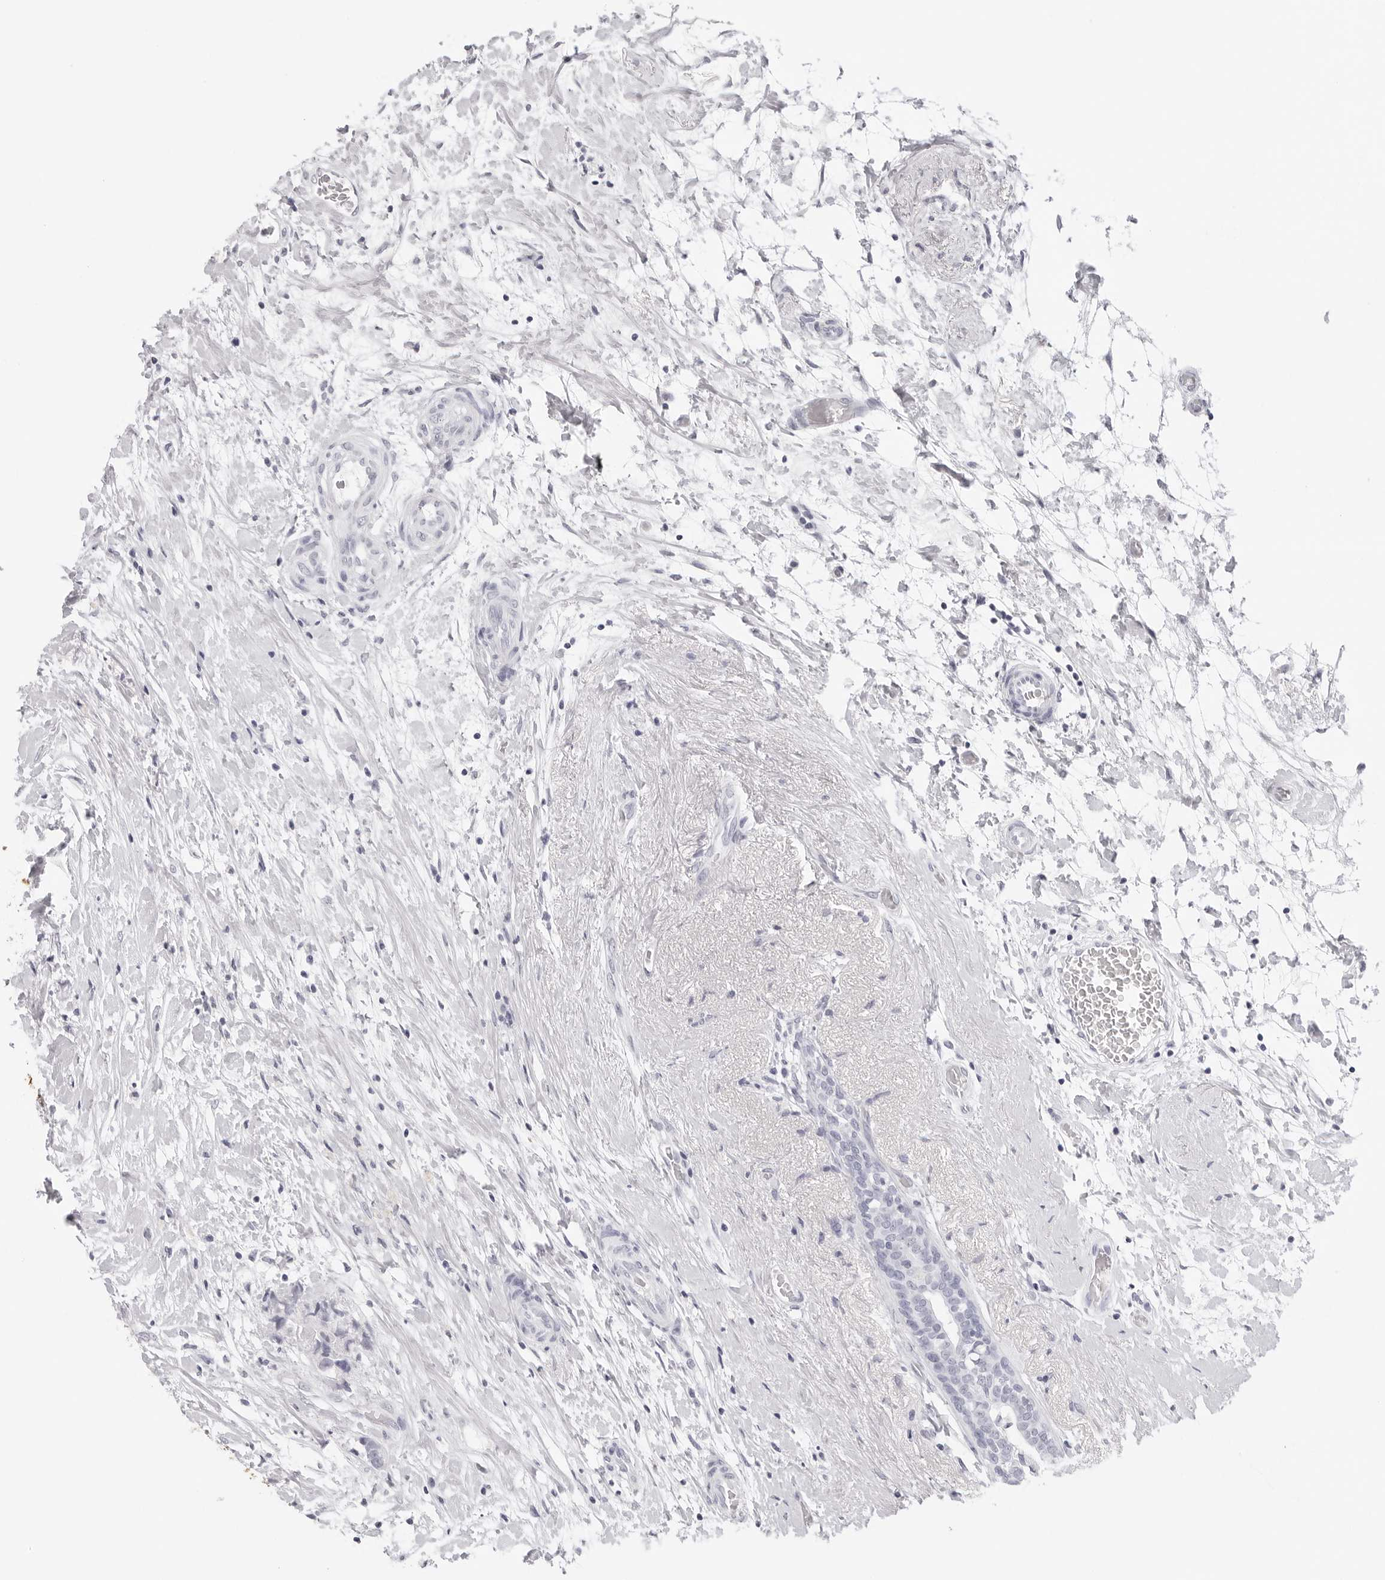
{"staining": {"intensity": "negative", "quantity": "none", "location": "none"}, "tissue": "breast cancer", "cell_type": "Tumor cells", "image_type": "cancer", "snomed": [{"axis": "morphology", "description": "Duct carcinoma"}, {"axis": "topography", "description": "Breast"}], "caption": "Tumor cells are negative for brown protein staining in breast cancer (infiltrating ductal carcinoma).", "gene": "CST5", "patient": {"sex": "female", "age": 62}}